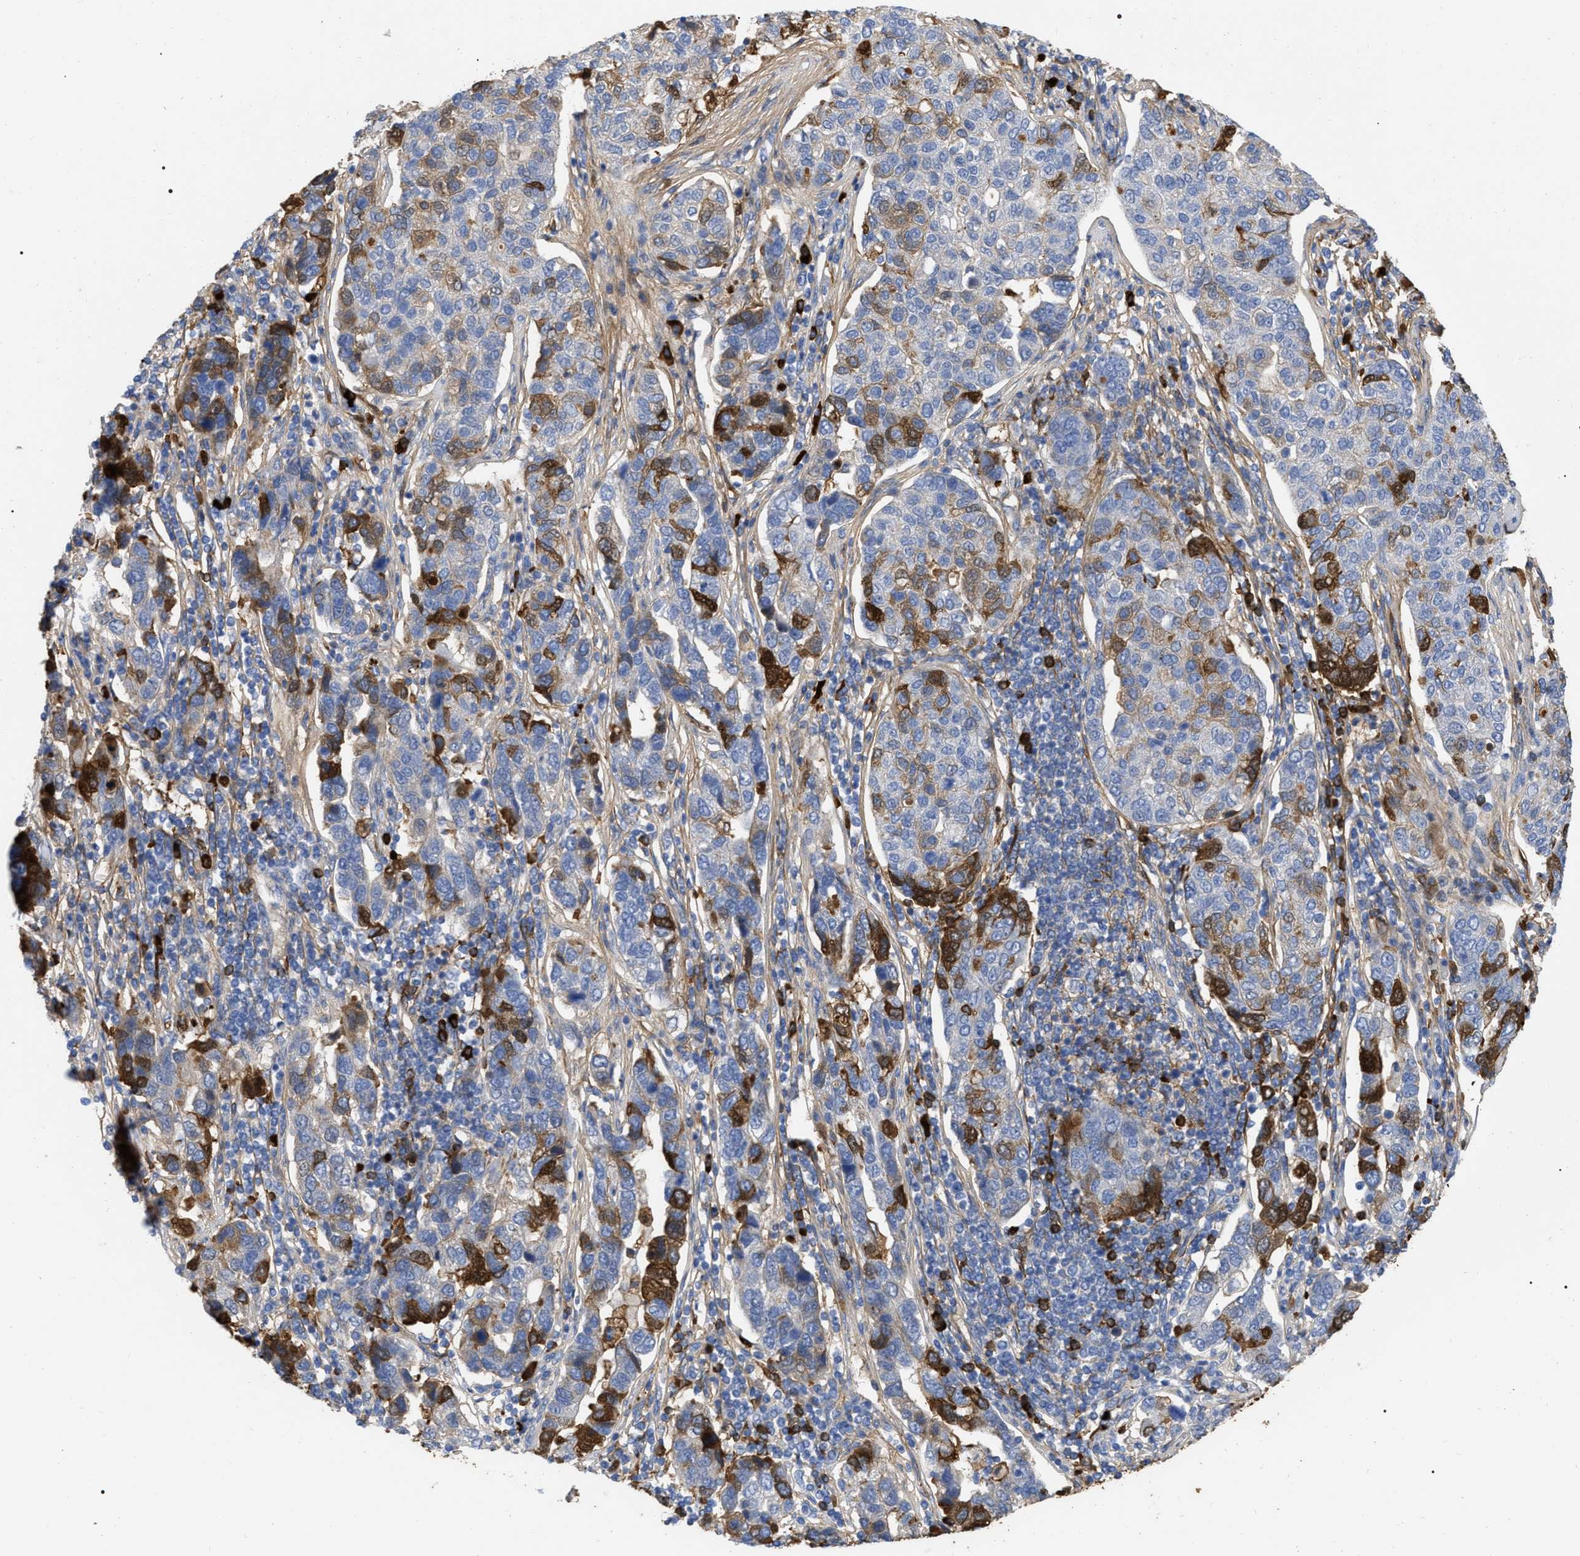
{"staining": {"intensity": "strong", "quantity": "<25%", "location": "cytoplasmic/membranous"}, "tissue": "pancreatic cancer", "cell_type": "Tumor cells", "image_type": "cancer", "snomed": [{"axis": "morphology", "description": "Adenocarcinoma, NOS"}, {"axis": "topography", "description": "Pancreas"}], "caption": "This is a photomicrograph of immunohistochemistry (IHC) staining of pancreatic adenocarcinoma, which shows strong expression in the cytoplasmic/membranous of tumor cells.", "gene": "IGHV5-51", "patient": {"sex": "female", "age": 61}}